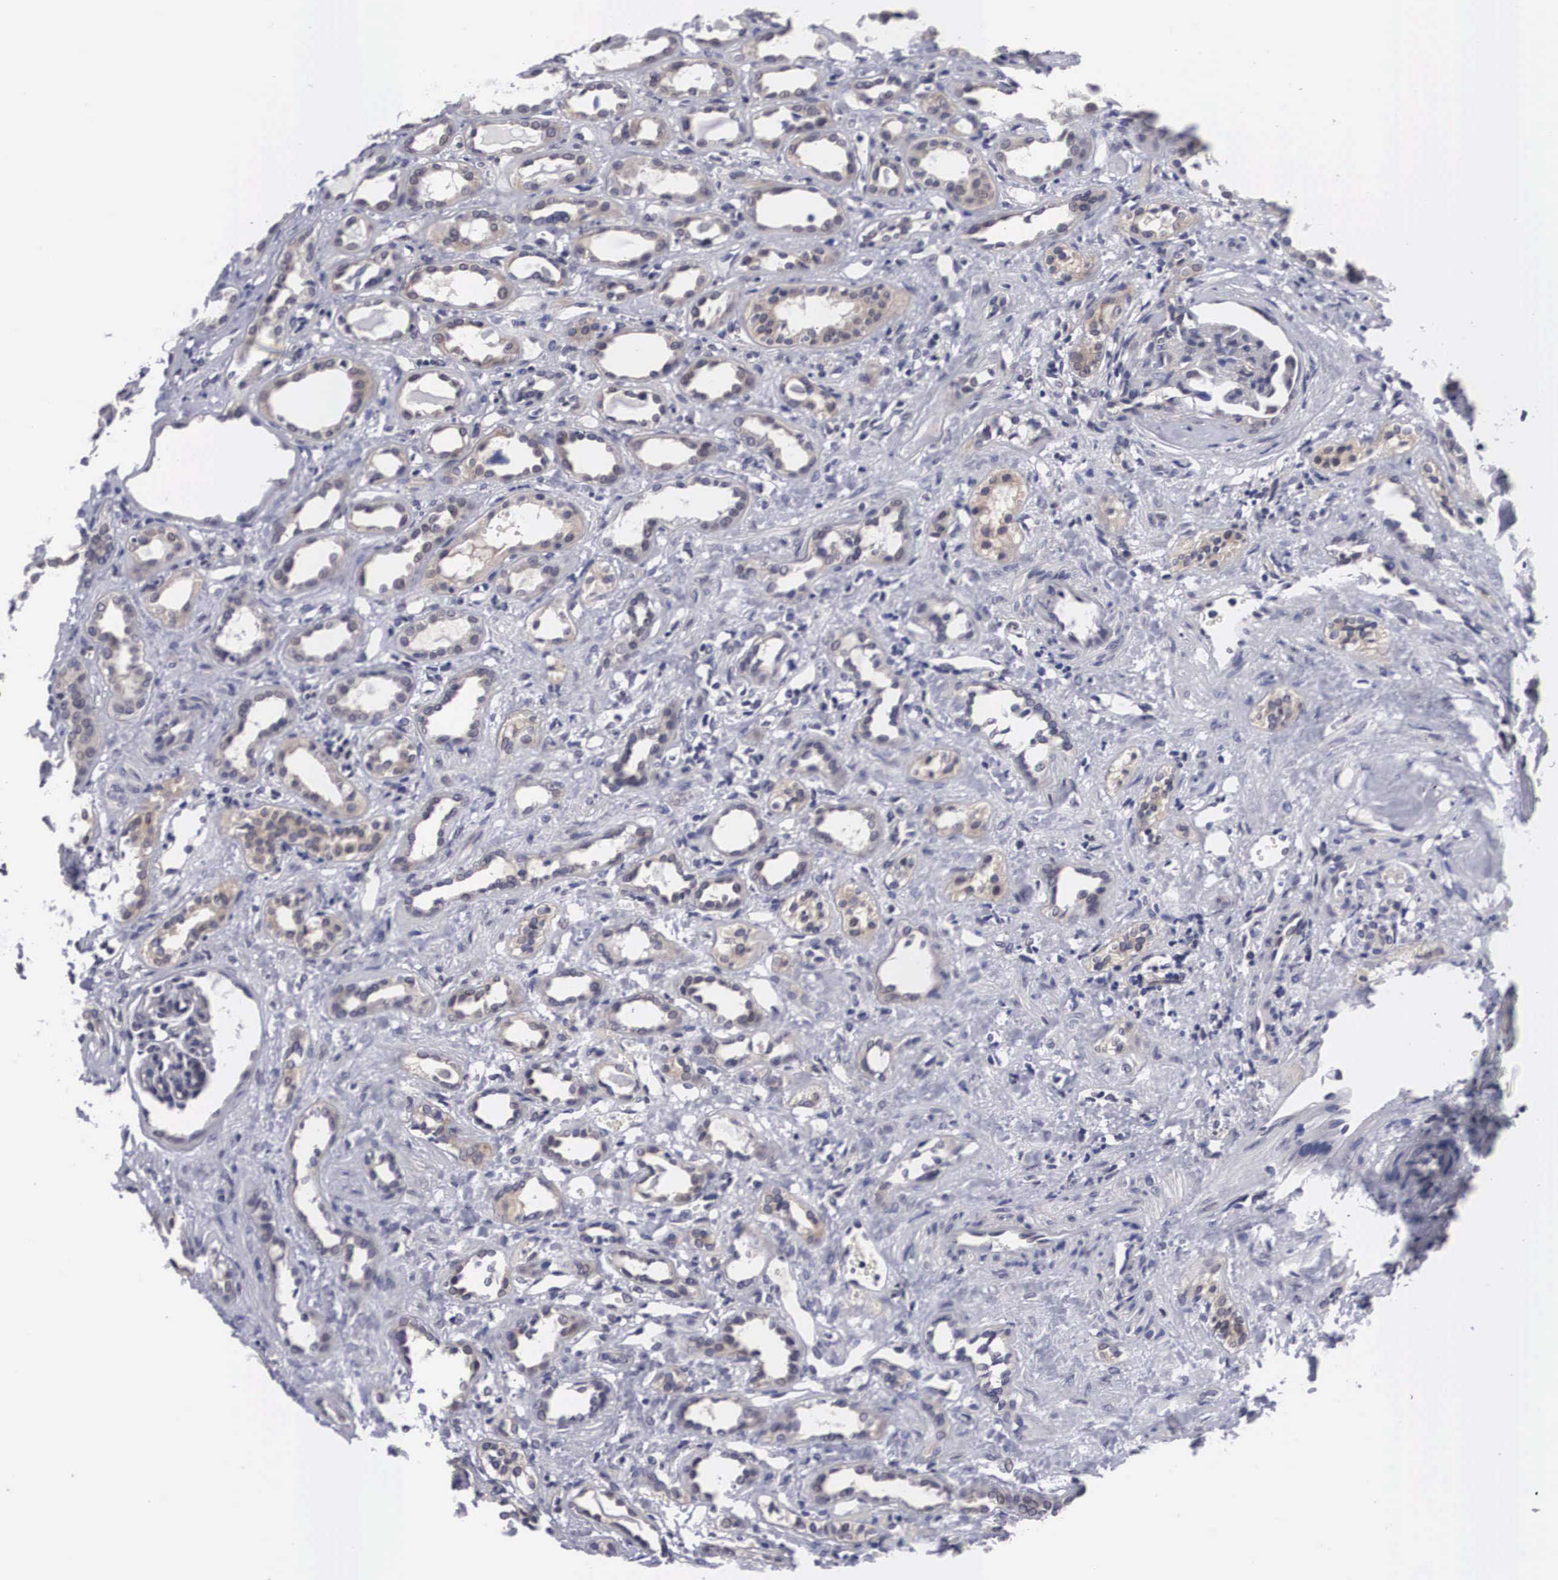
{"staining": {"intensity": "negative", "quantity": "none", "location": "none"}, "tissue": "kidney", "cell_type": "Cells in glomeruli", "image_type": "normal", "snomed": [{"axis": "morphology", "description": "Normal tissue, NOS"}, {"axis": "topography", "description": "Kidney"}], "caption": "Human kidney stained for a protein using IHC reveals no positivity in cells in glomeruli.", "gene": "OTX2", "patient": {"sex": "male", "age": 36}}